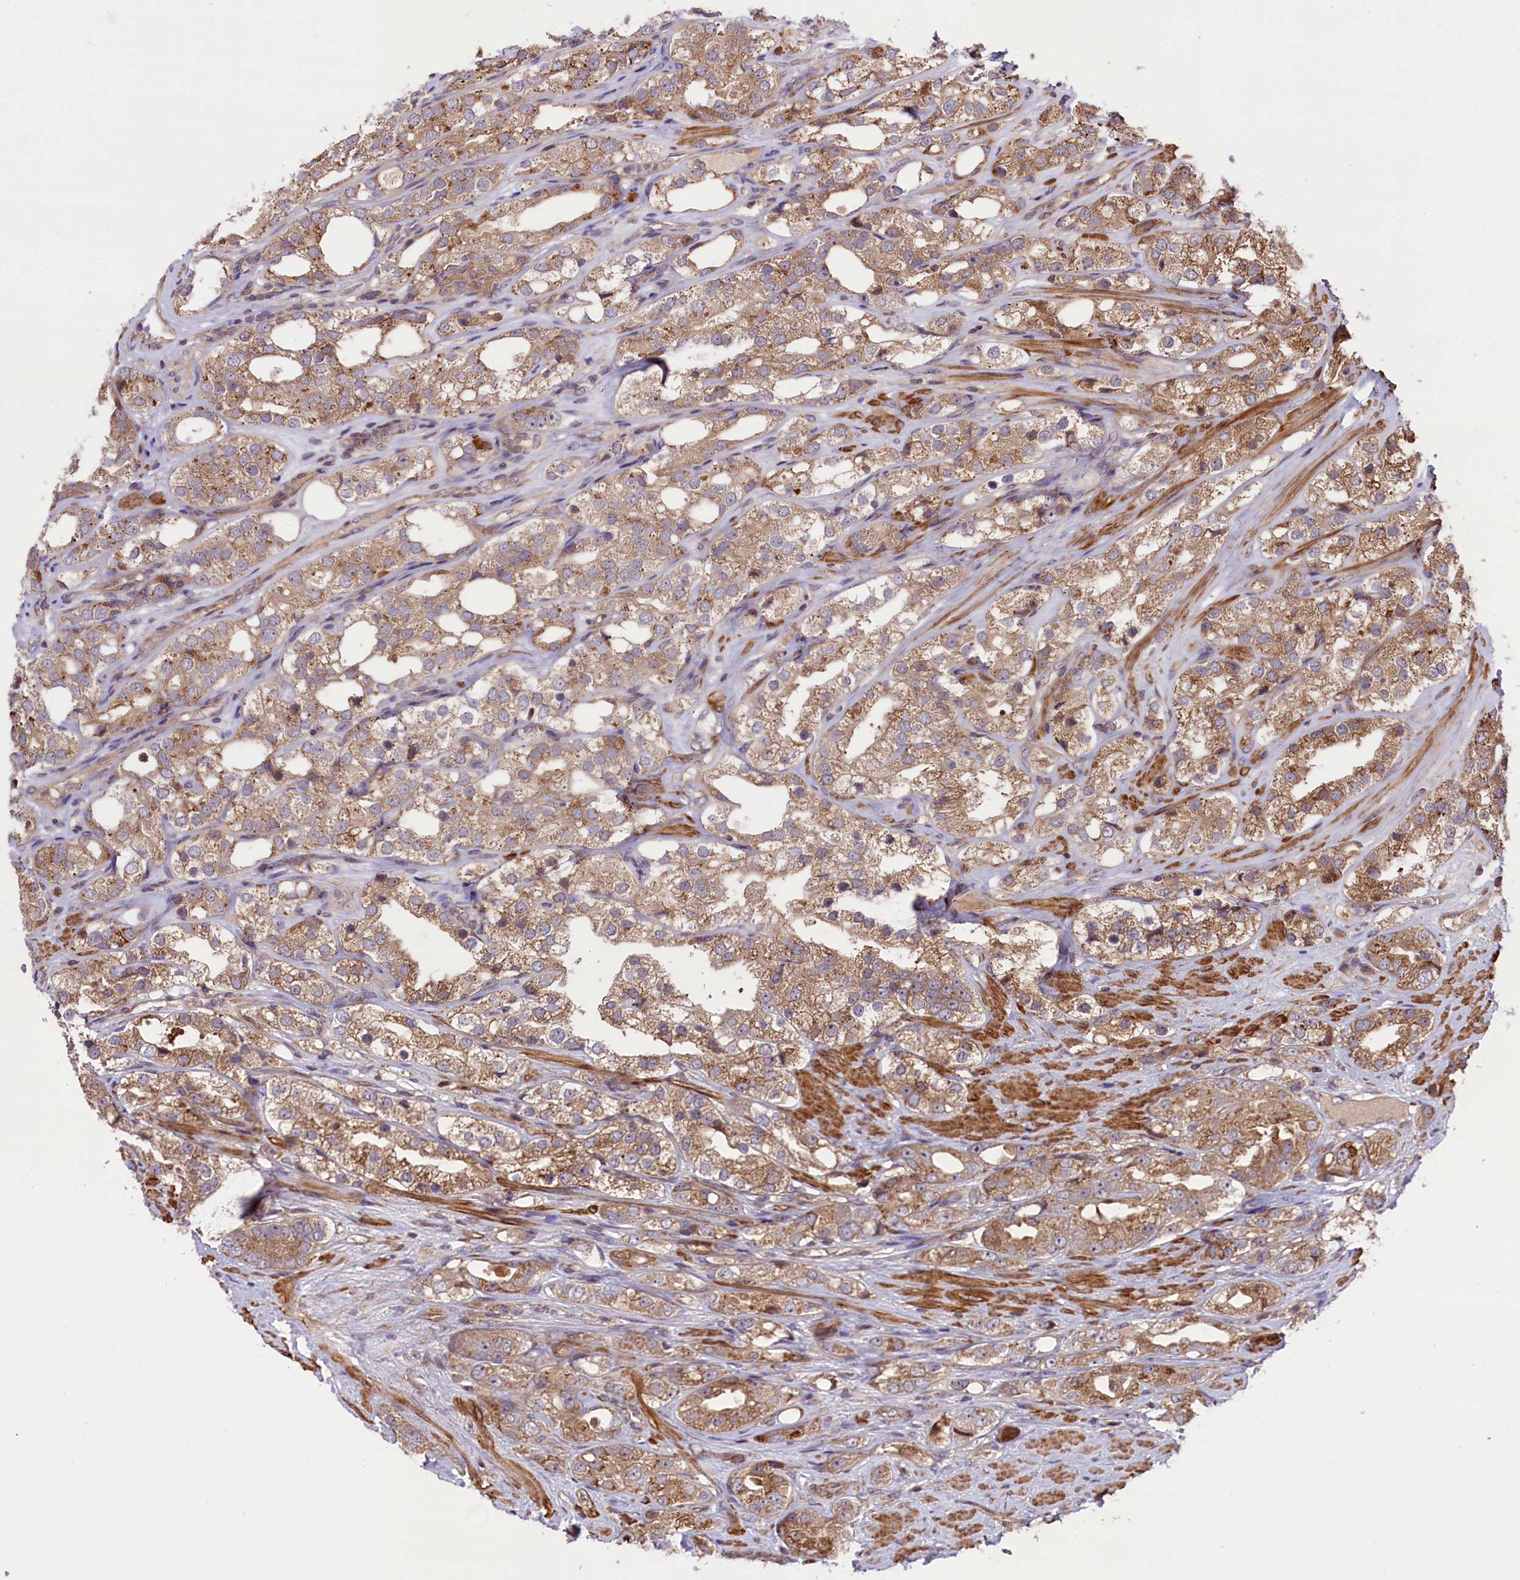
{"staining": {"intensity": "moderate", "quantity": ">75%", "location": "cytoplasmic/membranous"}, "tissue": "prostate cancer", "cell_type": "Tumor cells", "image_type": "cancer", "snomed": [{"axis": "morphology", "description": "Adenocarcinoma, NOS"}, {"axis": "topography", "description": "Prostate"}], "caption": "Adenocarcinoma (prostate) stained with a protein marker exhibits moderate staining in tumor cells.", "gene": "HDAC5", "patient": {"sex": "male", "age": 79}}